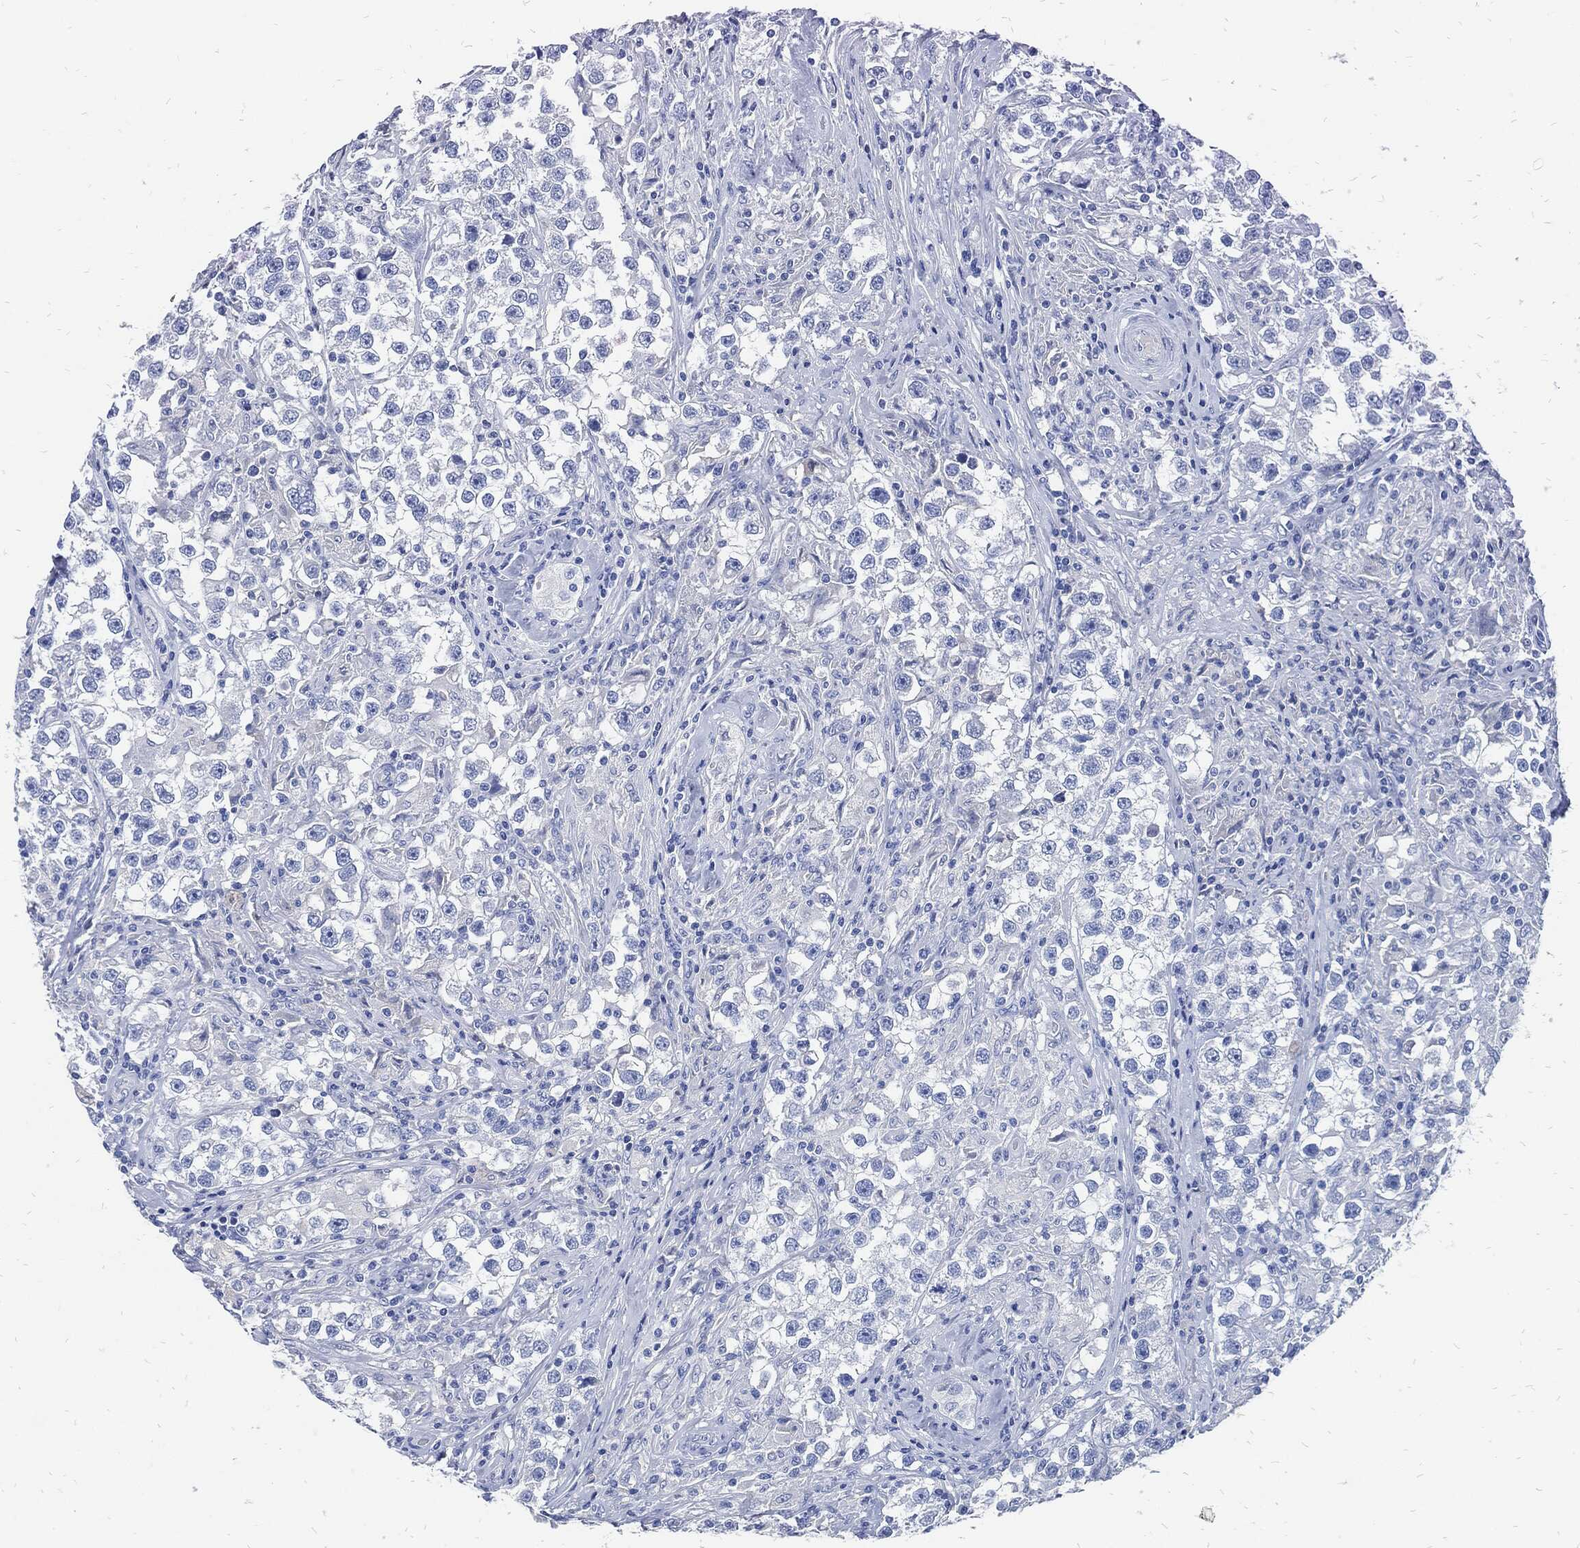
{"staining": {"intensity": "negative", "quantity": "none", "location": "none"}, "tissue": "testis cancer", "cell_type": "Tumor cells", "image_type": "cancer", "snomed": [{"axis": "morphology", "description": "Seminoma, NOS"}, {"axis": "topography", "description": "Testis"}], "caption": "Immunohistochemical staining of human seminoma (testis) reveals no significant positivity in tumor cells.", "gene": "FABP4", "patient": {"sex": "male", "age": 46}}